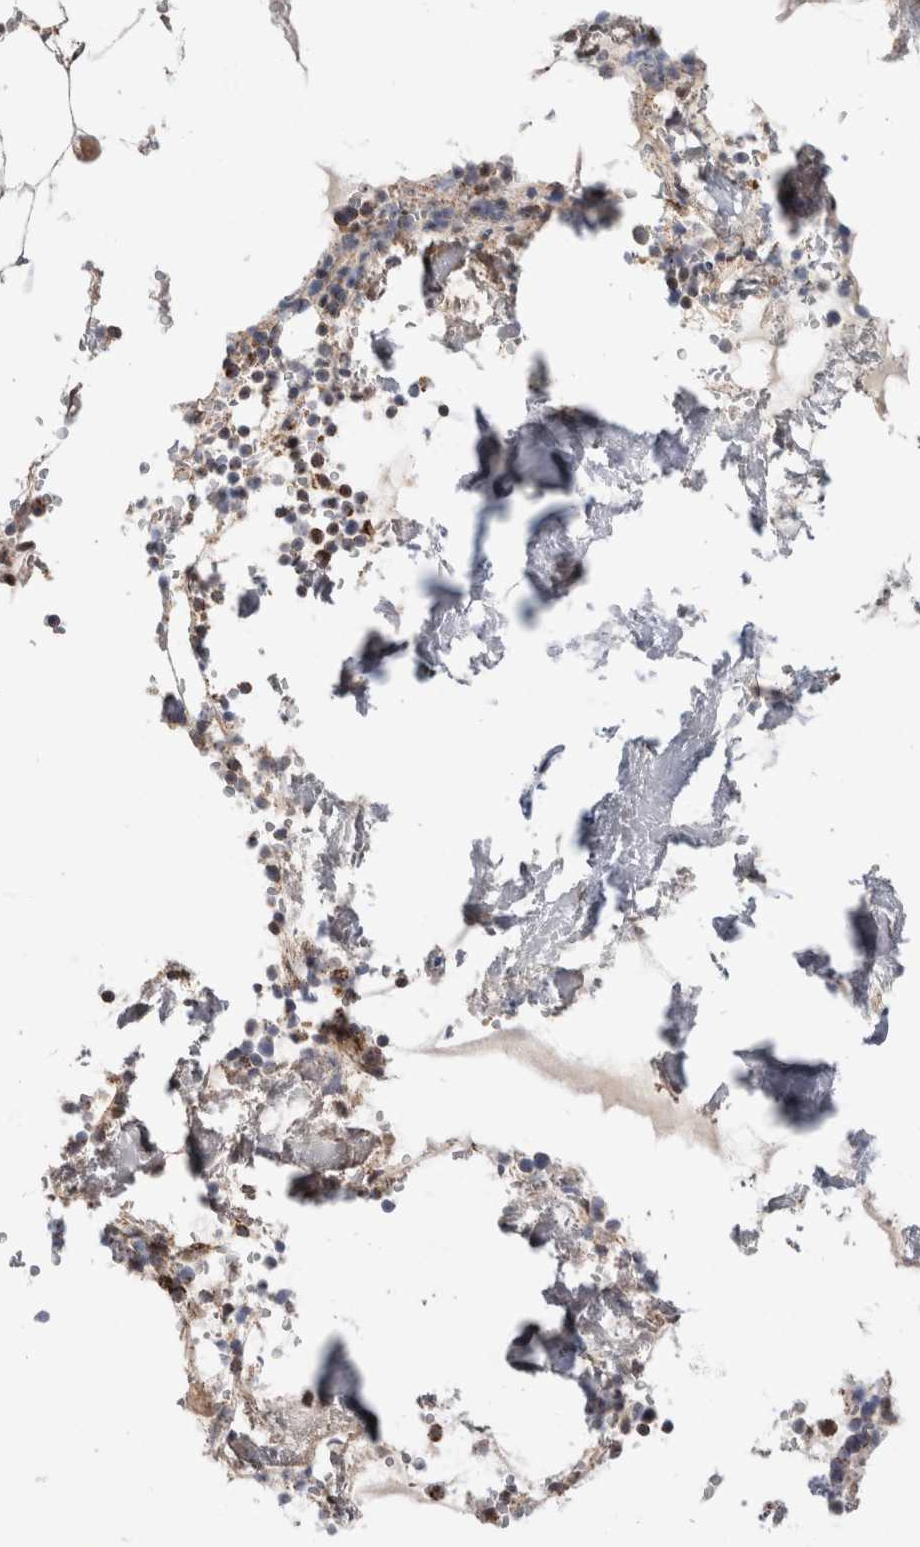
{"staining": {"intensity": "moderate", "quantity": "<25%", "location": "cytoplasmic/membranous"}, "tissue": "bone marrow", "cell_type": "Hematopoietic cells", "image_type": "normal", "snomed": [{"axis": "morphology", "description": "Normal tissue, NOS"}, {"axis": "topography", "description": "Bone marrow"}], "caption": "IHC of unremarkable bone marrow displays low levels of moderate cytoplasmic/membranous staining in approximately <25% of hematopoietic cells.", "gene": "MRPL37", "patient": {"sex": "male", "age": 70}}